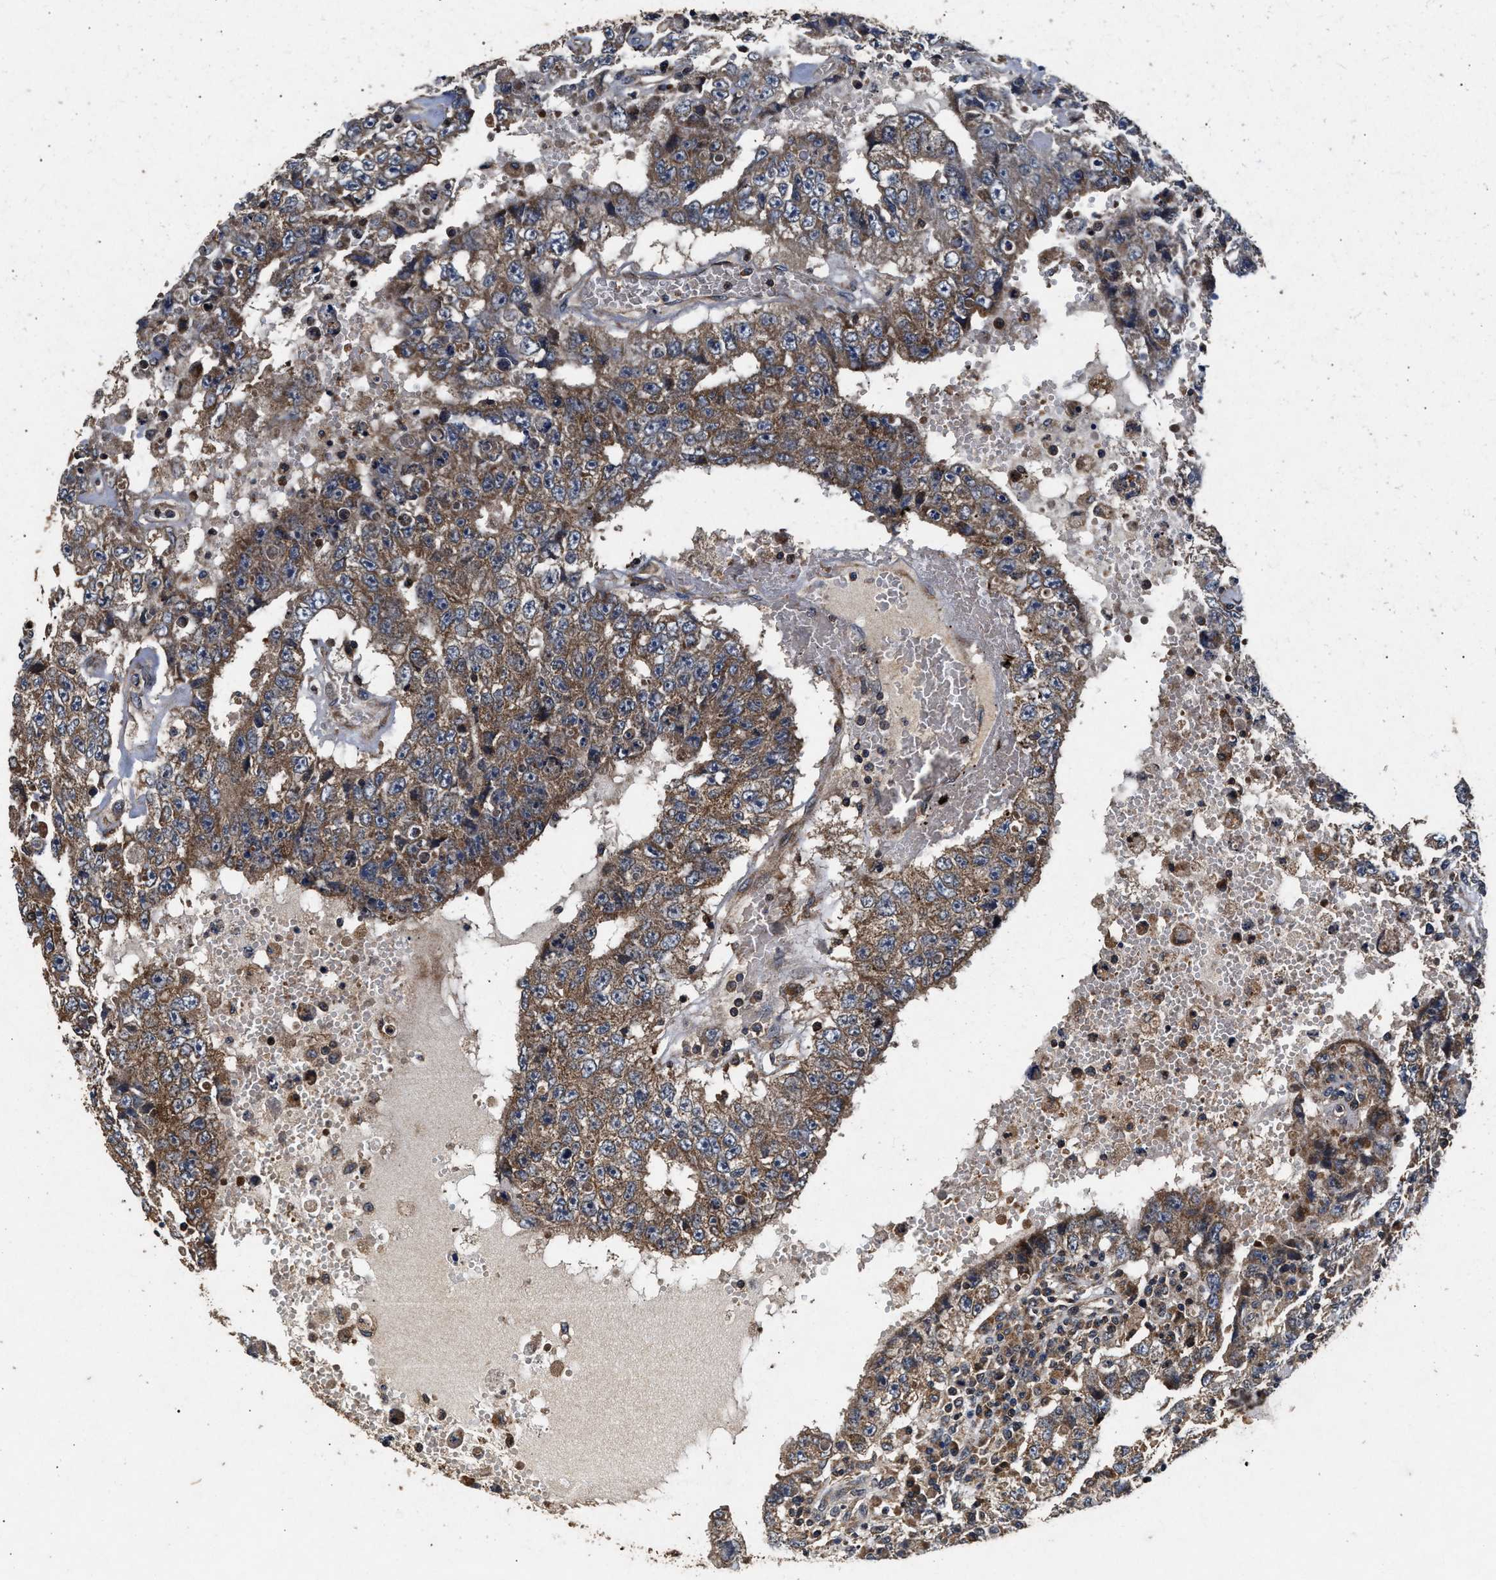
{"staining": {"intensity": "moderate", "quantity": "25%-75%", "location": "cytoplasmic/membranous"}, "tissue": "testis cancer", "cell_type": "Tumor cells", "image_type": "cancer", "snomed": [{"axis": "morphology", "description": "Carcinoma, Embryonal, NOS"}, {"axis": "topography", "description": "Testis"}], "caption": "Protein expression analysis of testis embryonal carcinoma exhibits moderate cytoplasmic/membranous expression in about 25%-75% of tumor cells.", "gene": "NFKB2", "patient": {"sex": "male", "age": 26}}